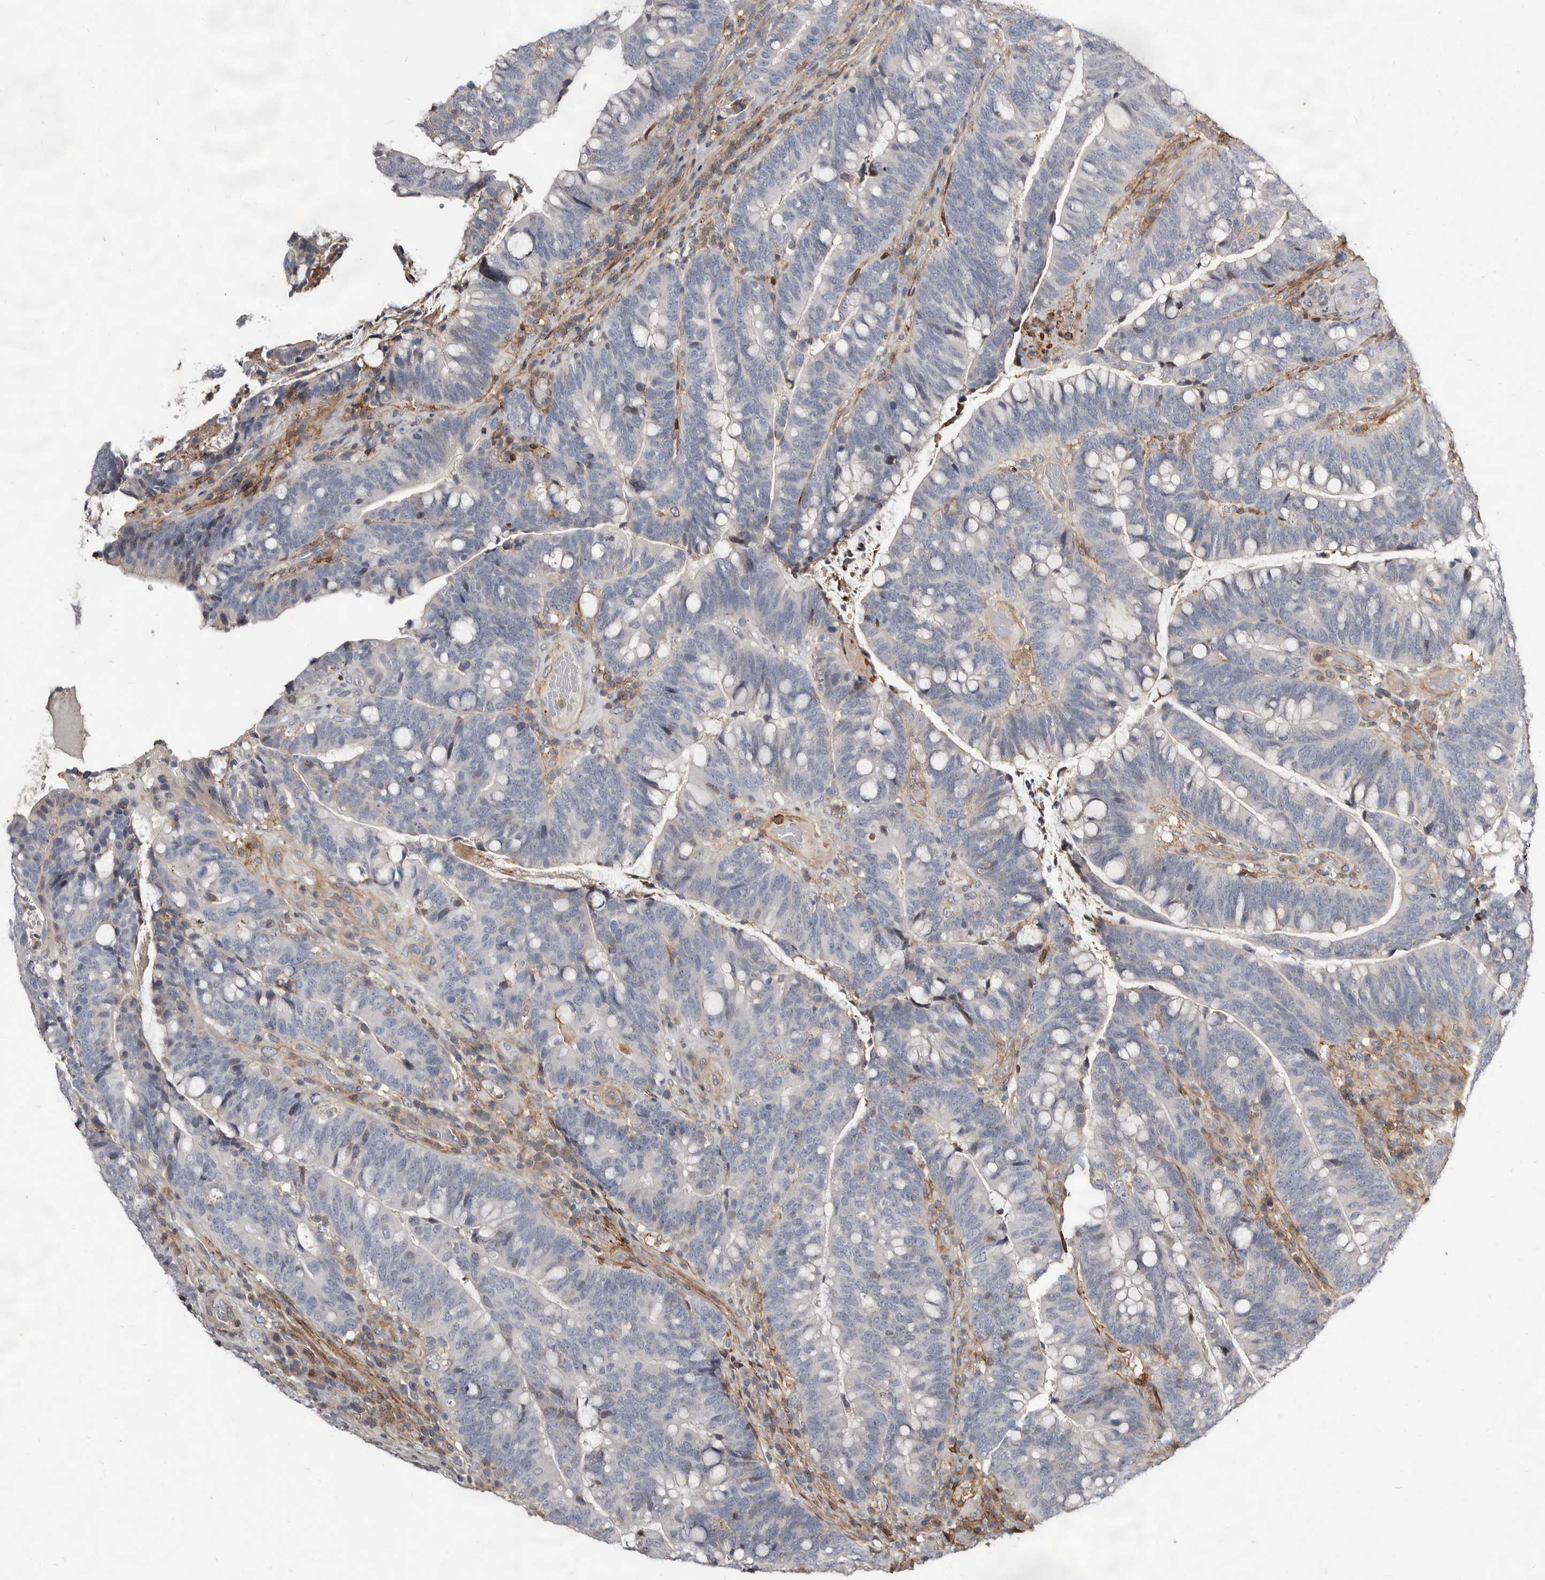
{"staining": {"intensity": "negative", "quantity": "none", "location": "none"}, "tissue": "colorectal cancer", "cell_type": "Tumor cells", "image_type": "cancer", "snomed": [{"axis": "morphology", "description": "Adenocarcinoma, NOS"}, {"axis": "topography", "description": "Colon"}], "caption": "Immunohistochemistry (IHC) of human adenocarcinoma (colorectal) reveals no staining in tumor cells.", "gene": "KIF26B", "patient": {"sex": "female", "age": 66}}